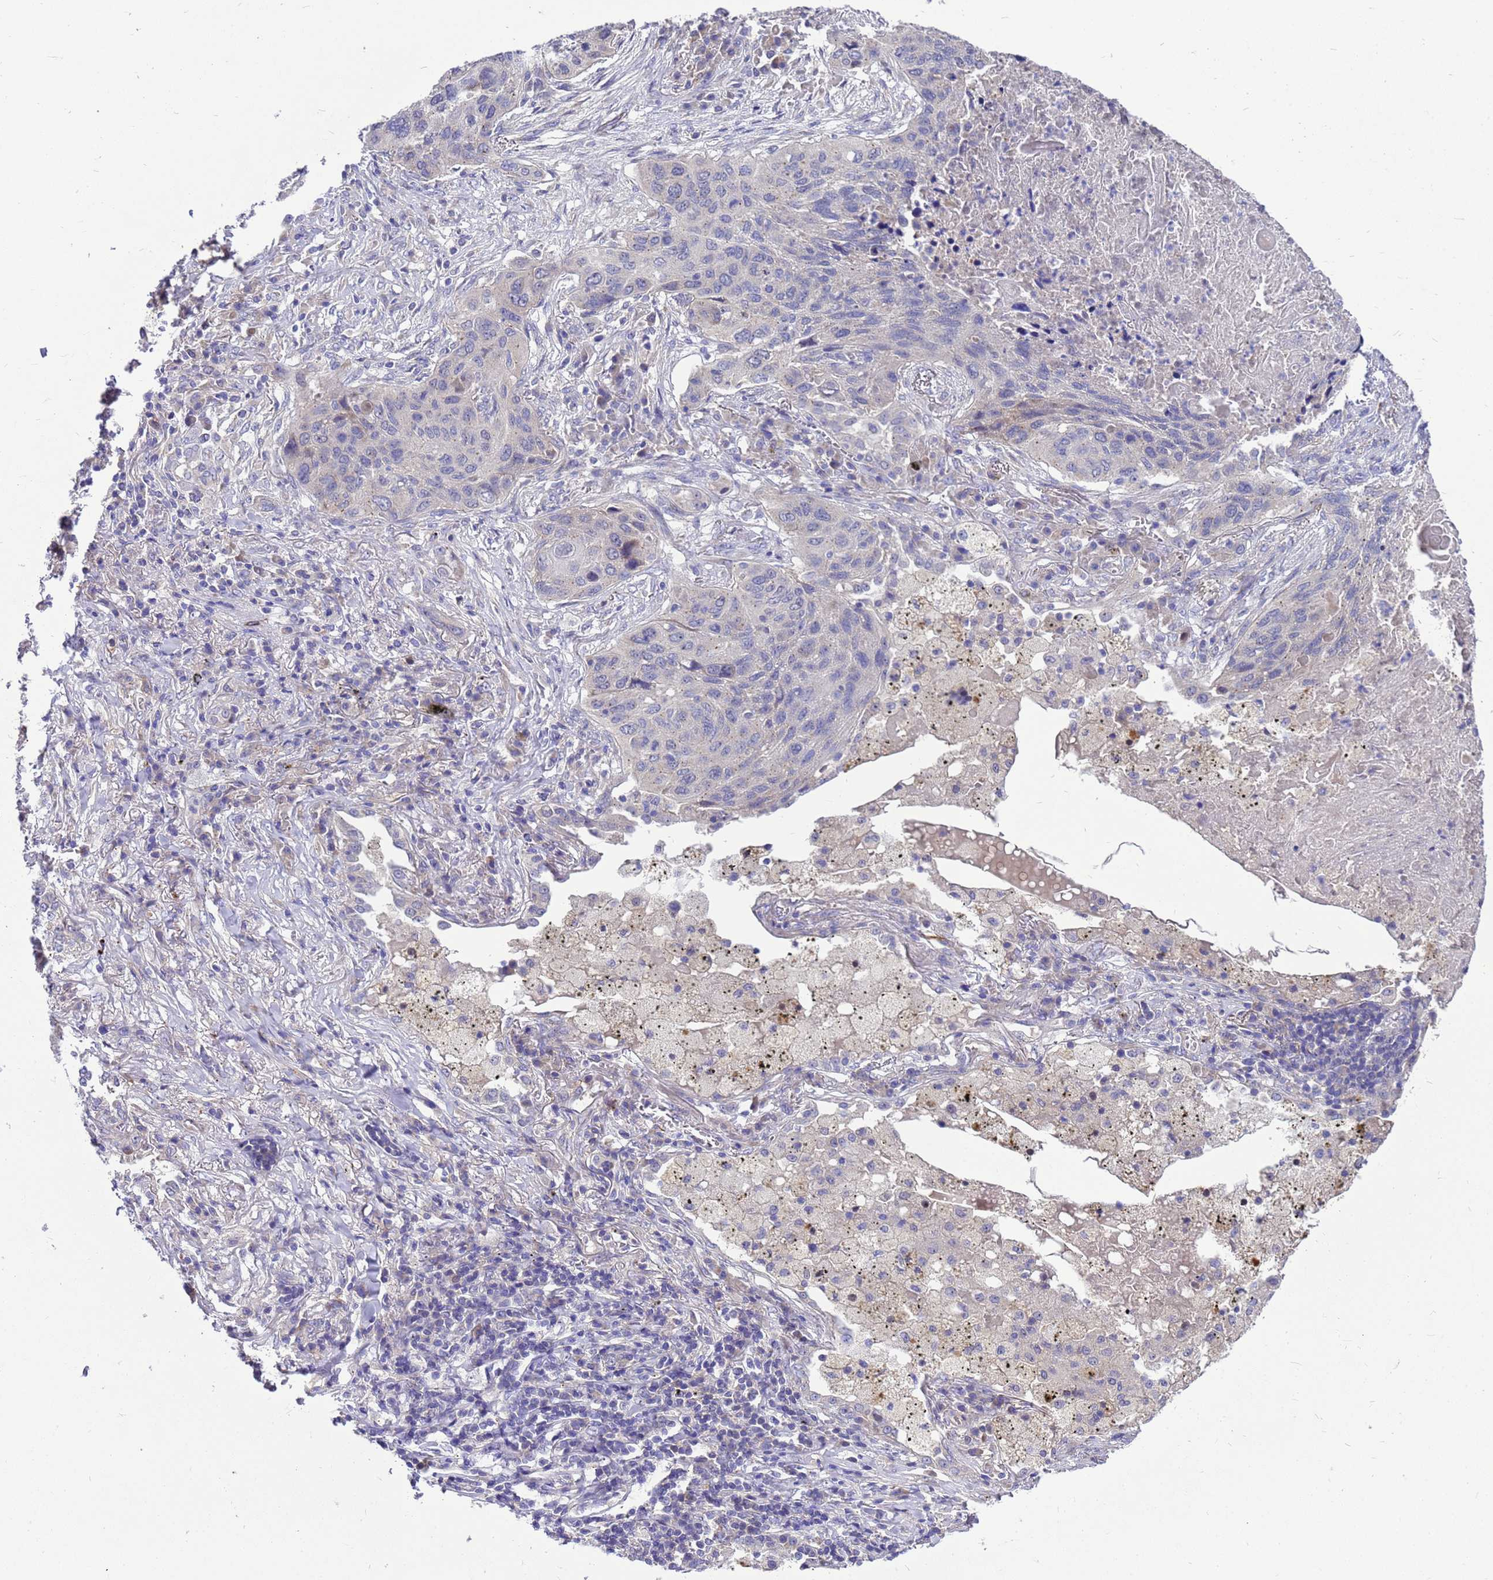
{"staining": {"intensity": "negative", "quantity": "none", "location": "none"}, "tissue": "lung cancer", "cell_type": "Tumor cells", "image_type": "cancer", "snomed": [{"axis": "morphology", "description": "Squamous cell carcinoma, NOS"}, {"axis": "topography", "description": "Lung"}], "caption": "A high-resolution image shows IHC staining of squamous cell carcinoma (lung), which reveals no significant staining in tumor cells.", "gene": "POP7", "patient": {"sex": "female", "age": 63}}